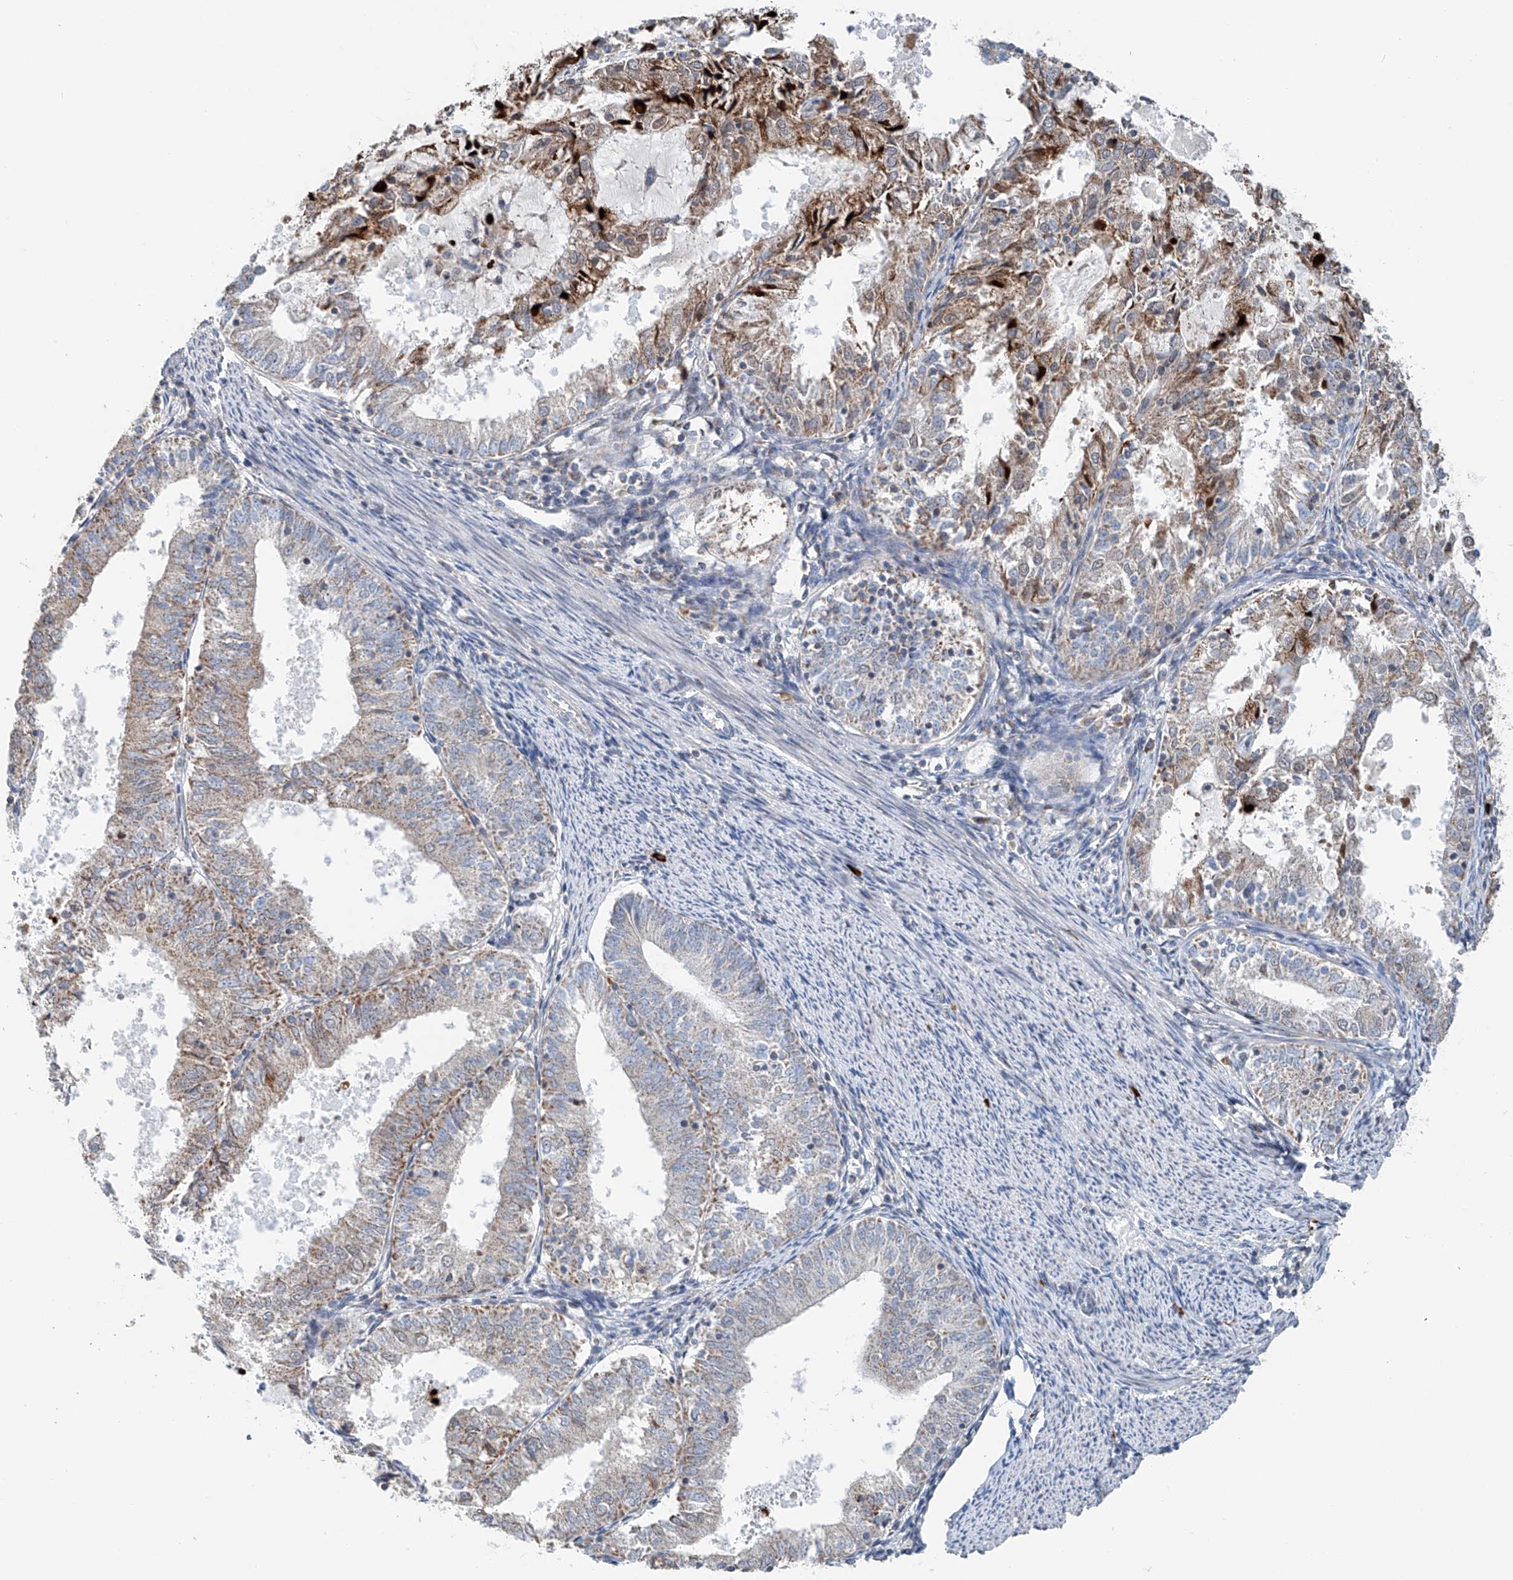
{"staining": {"intensity": "moderate", "quantity": "25%-75%", "location": "cytoplasmic/membranous"}, "tissue": "endometrial cancer", "cell_type": "Tumor cells", "image_type": "cancer", "snomed": [{"axis": "morphology", "description": "Adenocarcinoma, NOS"}, {"axis": "topography", "description": "Endometrium"}], "caption": "Endometrial cancer (adenocarcinoma) stained with DAB (3,3'-diaminobenzidine) immunohistochemistry (IHC) shows medium levels of moderate cytoplasmic/membranous positivity in about 25%-75% of tumor cells.", "gene": "KLF15", "patient": {"sex": "female", "age": 57}}